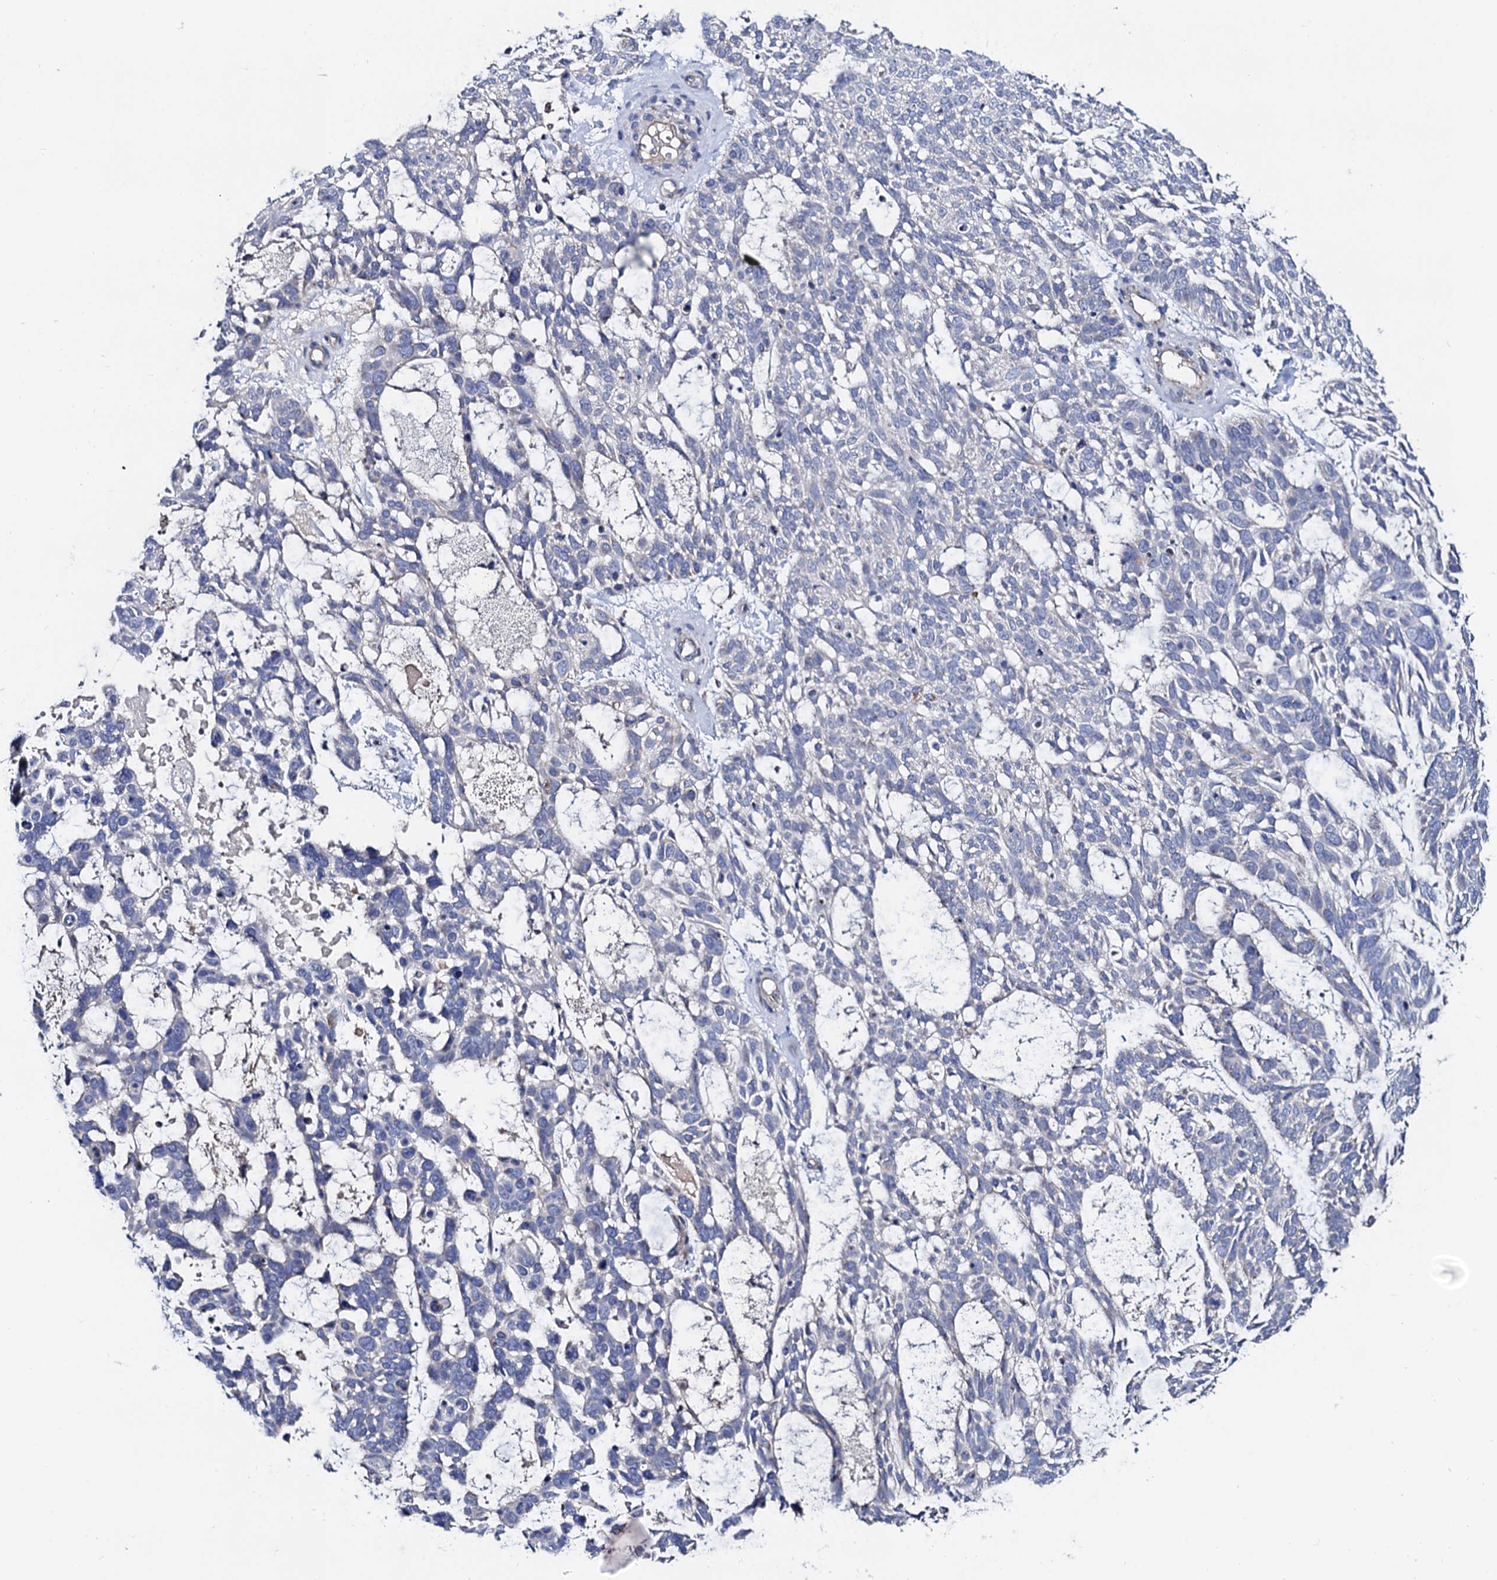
{"staining": {"intensity": "negative", "quantity": "none", "location": "none"}, "tissue": "skin cancer", "cell_type": "Tumor cells", "image_type": "cancer", "snomed": [{"axis": "morphology", "description": "Basal cell carcinoma"}, {"axis": "topography", "description": "Skin"}], "caption": "Tumor cells are negative for protein expression in human skin cancer (basal cell carcinoma).", "gene": "MRPL48", "patient": {"sex": "male", "age": 88}}